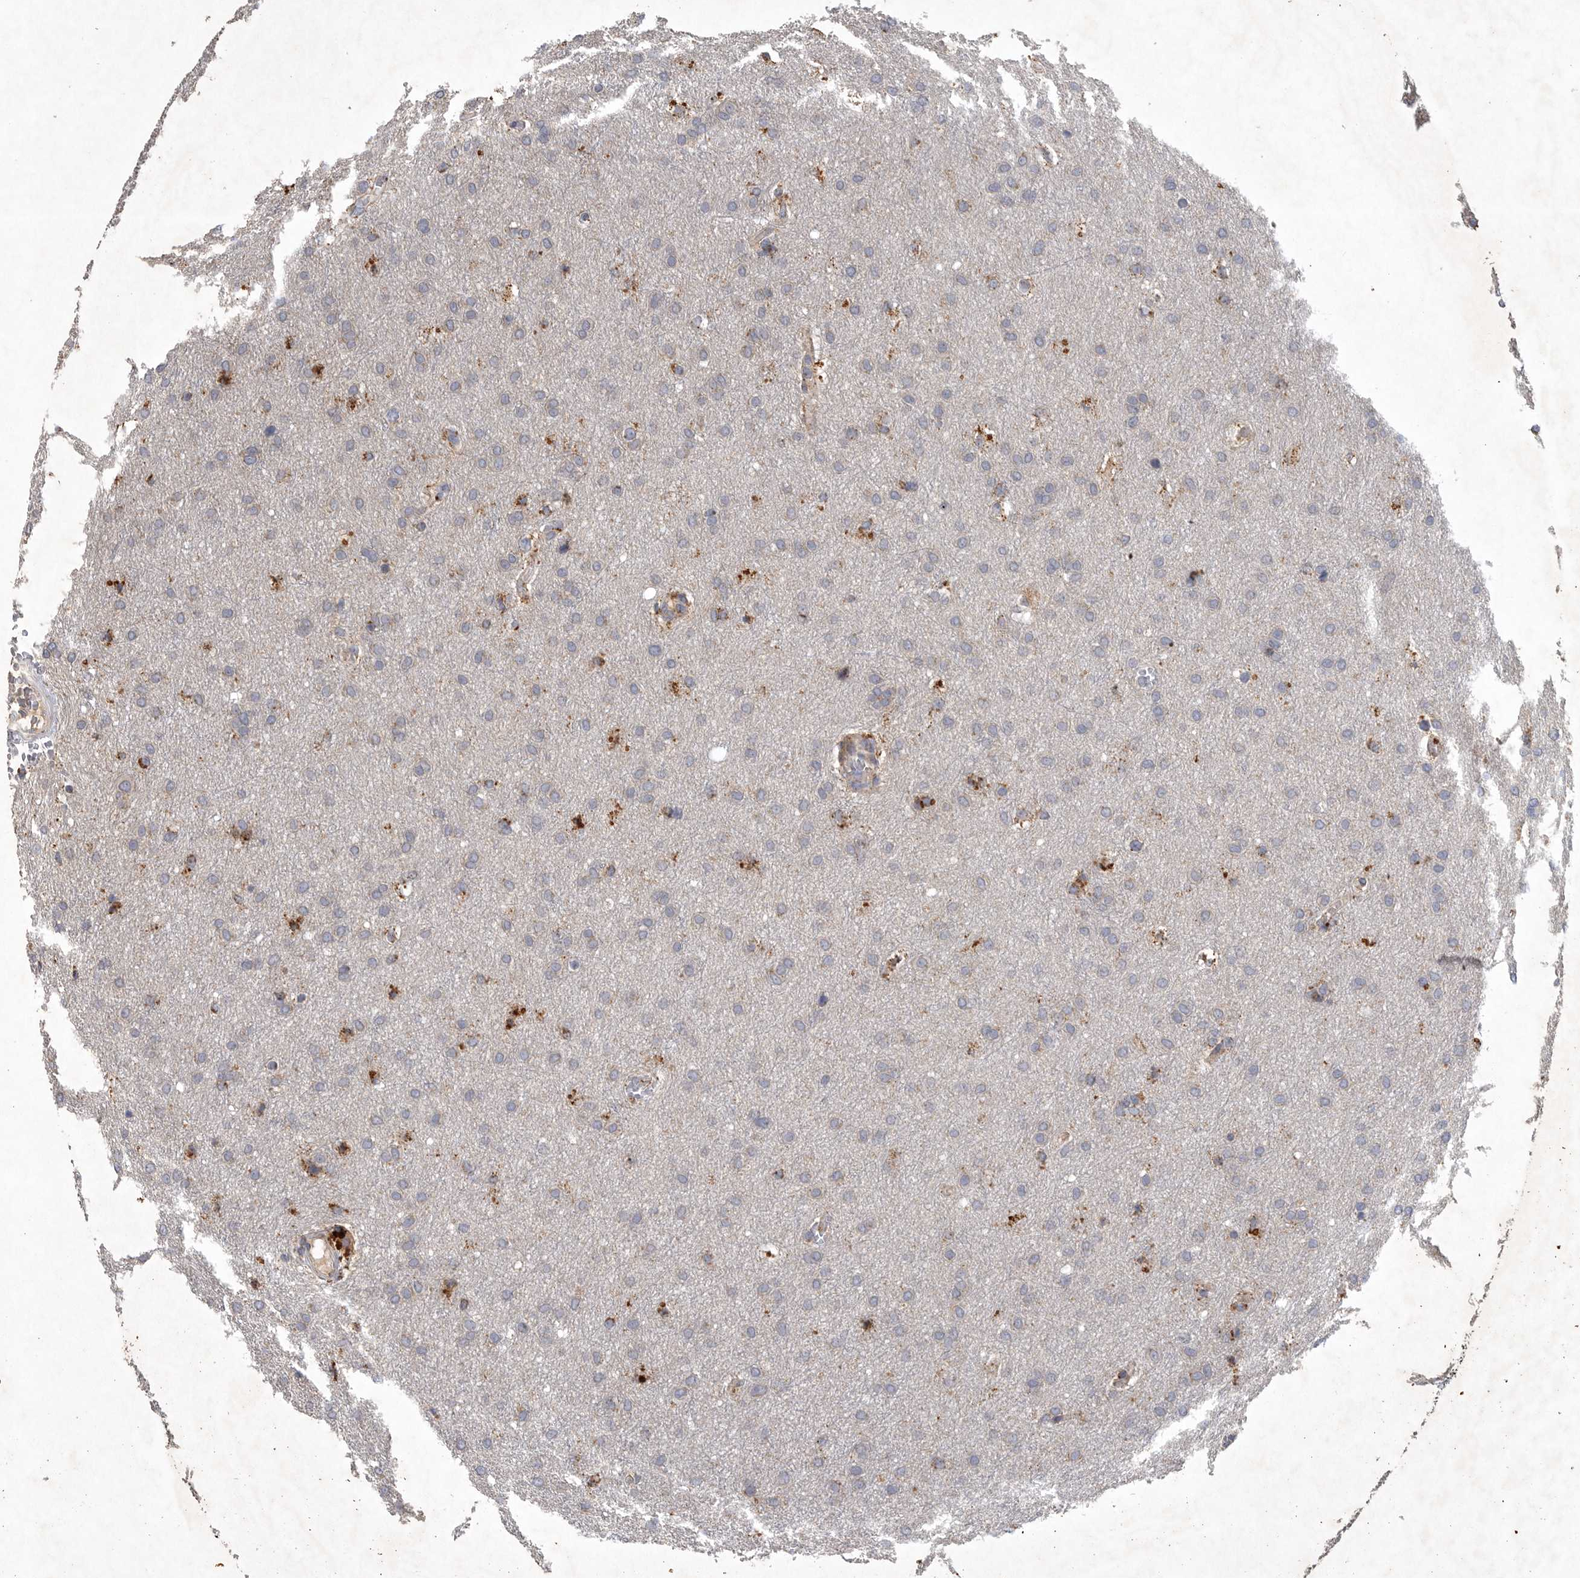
{"staining": {"intensity": "moderate", "quantity": "<25%", "location": "cytoplasmic/membranous"}, "tissue": "glioma", "cell_type": "Tumor cells", "image_type": "cancer", "snomed": [{"axis": "morphology", "description": "Glioma, malignant, Low grade"}, {"axis": "topography", "description": "Brain"}], "caption": "A brown stain highlights moderate cytoplasmic/membranous expression of a protein in human low-grade glioma (malignant) tumor cells.", "gene": "LAMTOR3", "patient": {"sex": "female", "age": 37}}